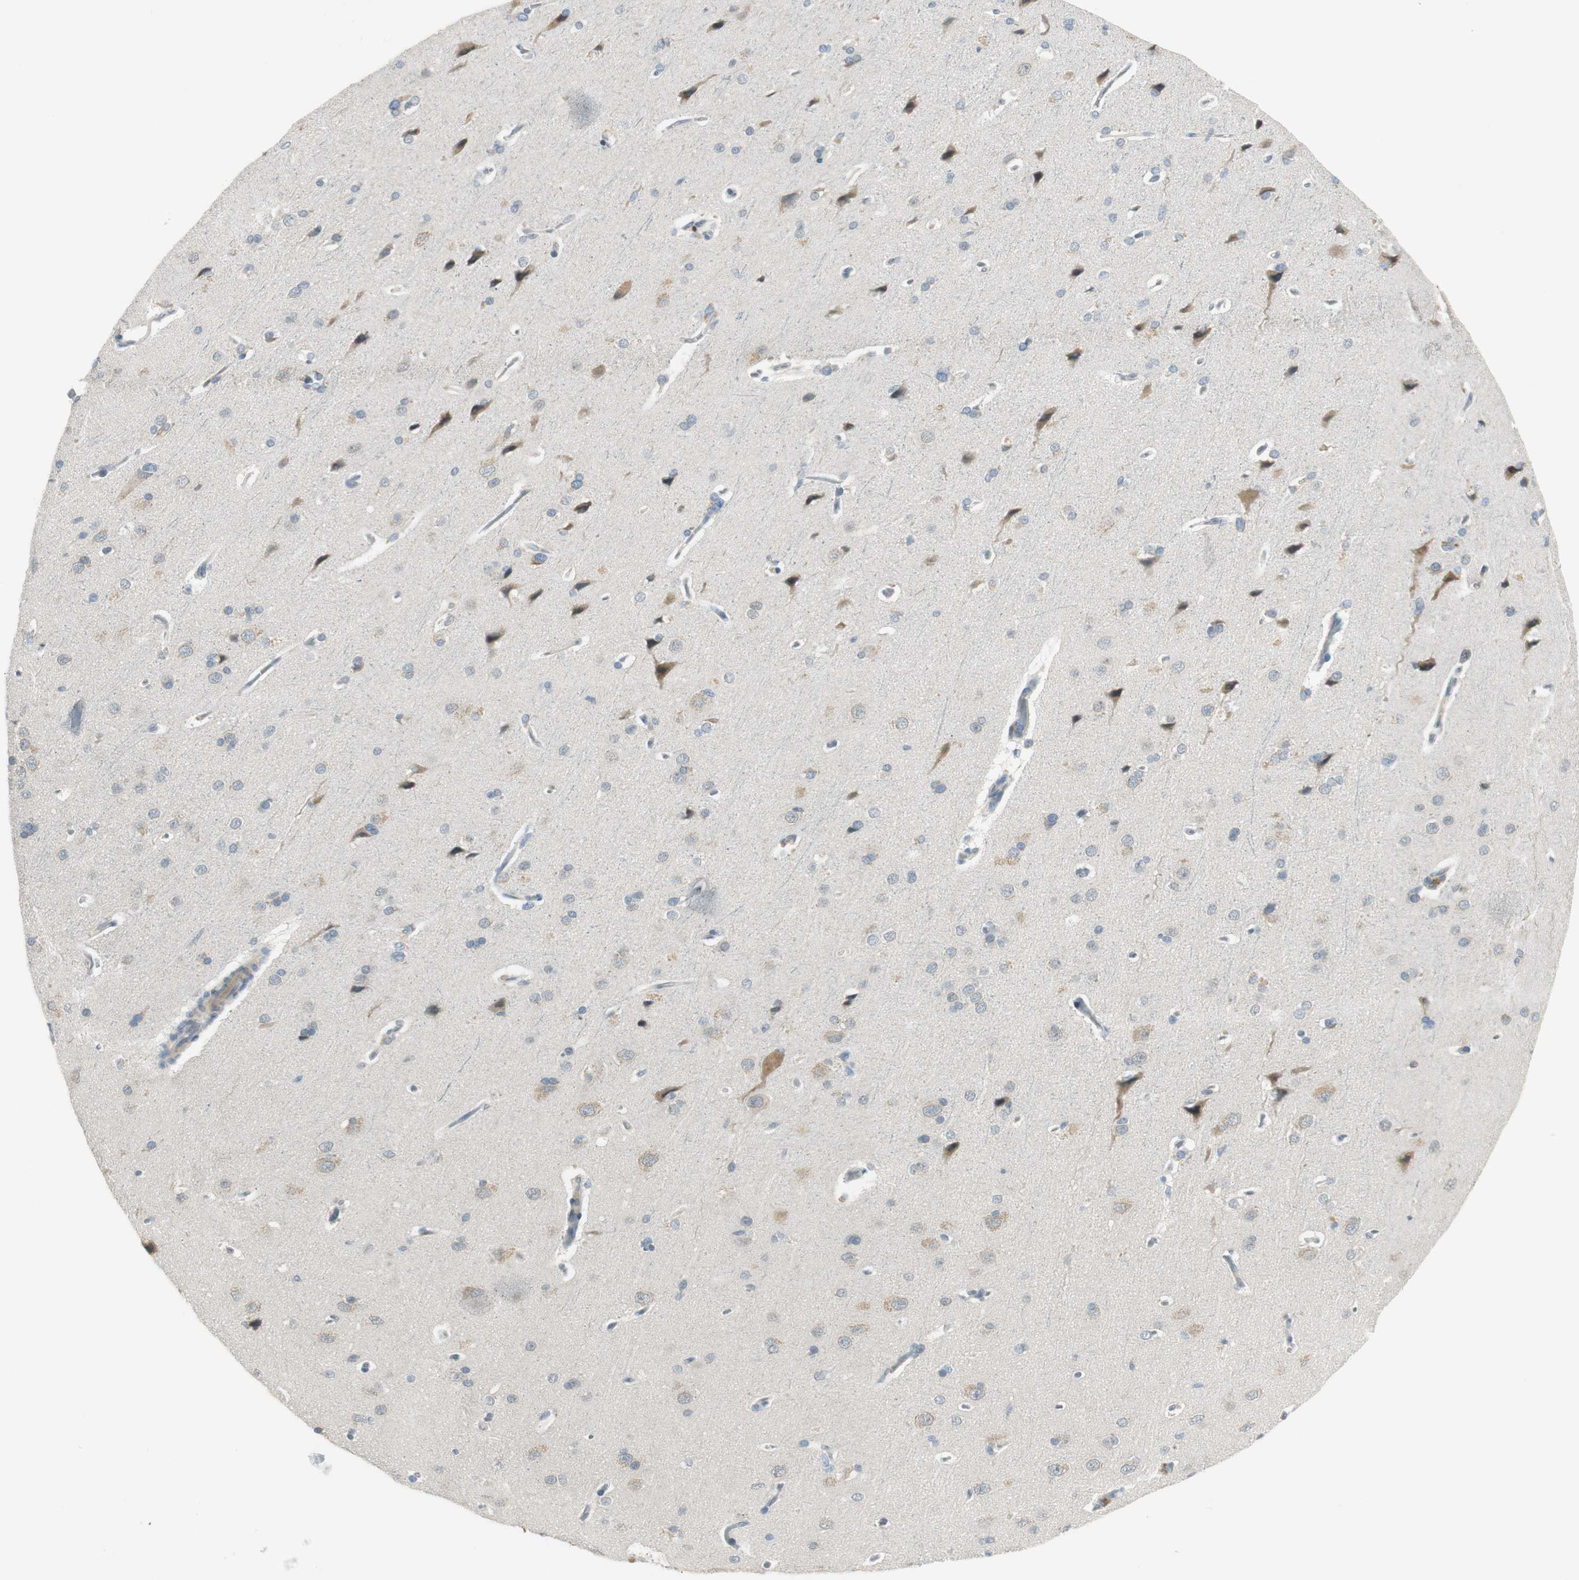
{"staining": {"intensity": "negative", "quantity": "none", "location": "none"}, "tissue": "cerebral cortex", "cell_type": "Endothelial cells", "image_type": "normal", "snomed": [{"axis": "morphology", "description": "Normal tissue, NOS"}, {"axis": "topography", "description": "Cerebral cortex"}], "caption": "The micrograph displays no significant positivity in endothelial cells of cerebral cortex.", "gene": "PCDHB15", "patient": {"sex": "male", "age": 62}}